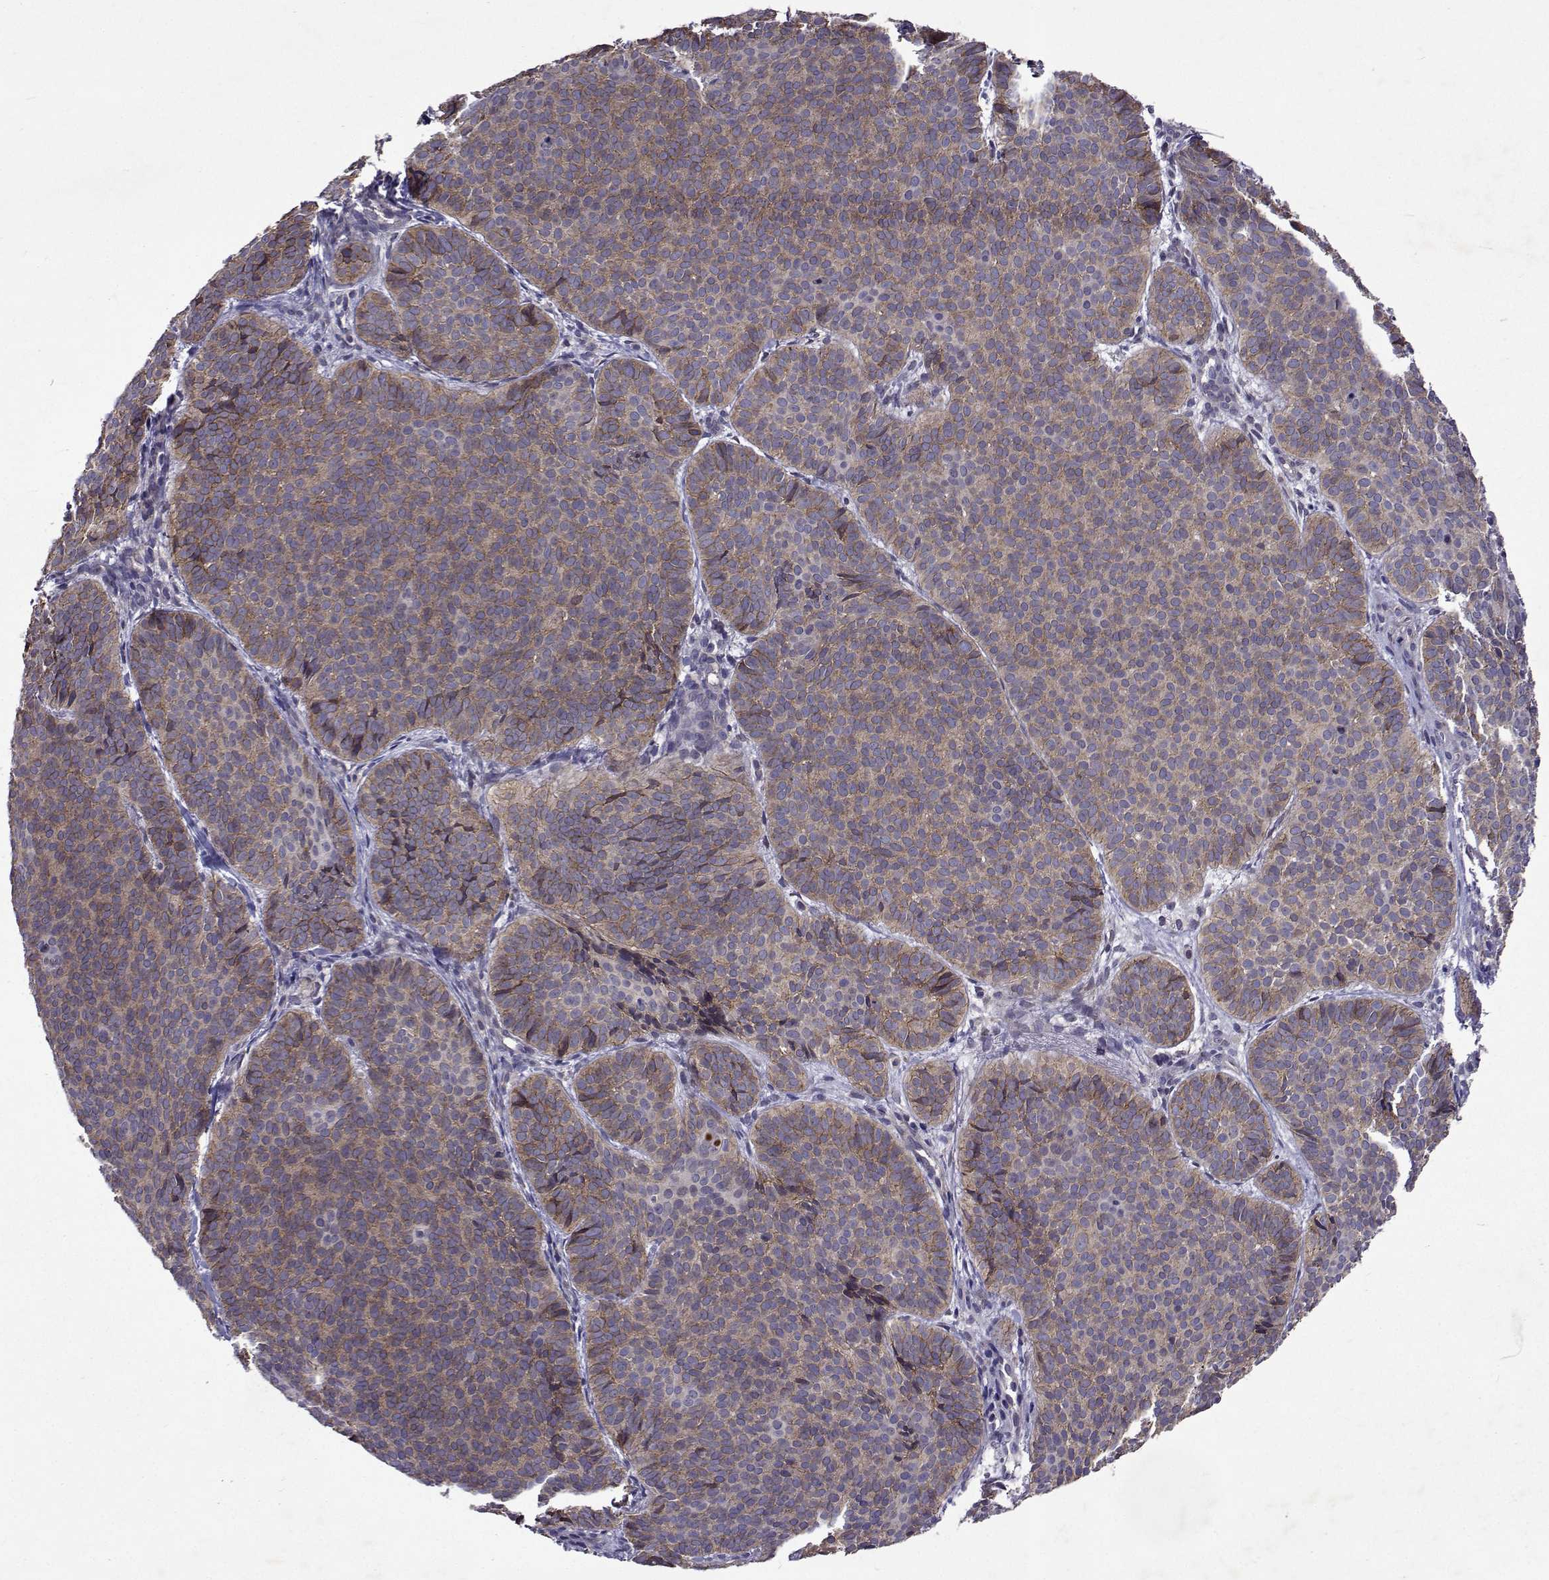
{"staining": {"intensity": "weak", "quantity": ">75%", "location": "cytoplasmic/membranous"}, "tissue": "skin cancer", "cell_type": "Tumor cells", "image_type": "cancer", "snomed": [{"axis": "morphology", "description": "Basal cell carcinoma"}, {"axis": "topography", "description": "Skin"}], "caption": "Immunohistochemical staining of human skin basal cell carcinoma displays weak cytoplasmic/membranous protein positivity in about >75% of tumor cells.", "gene": "TARBP2", "patient": {"sex": "male", "age": 57}}